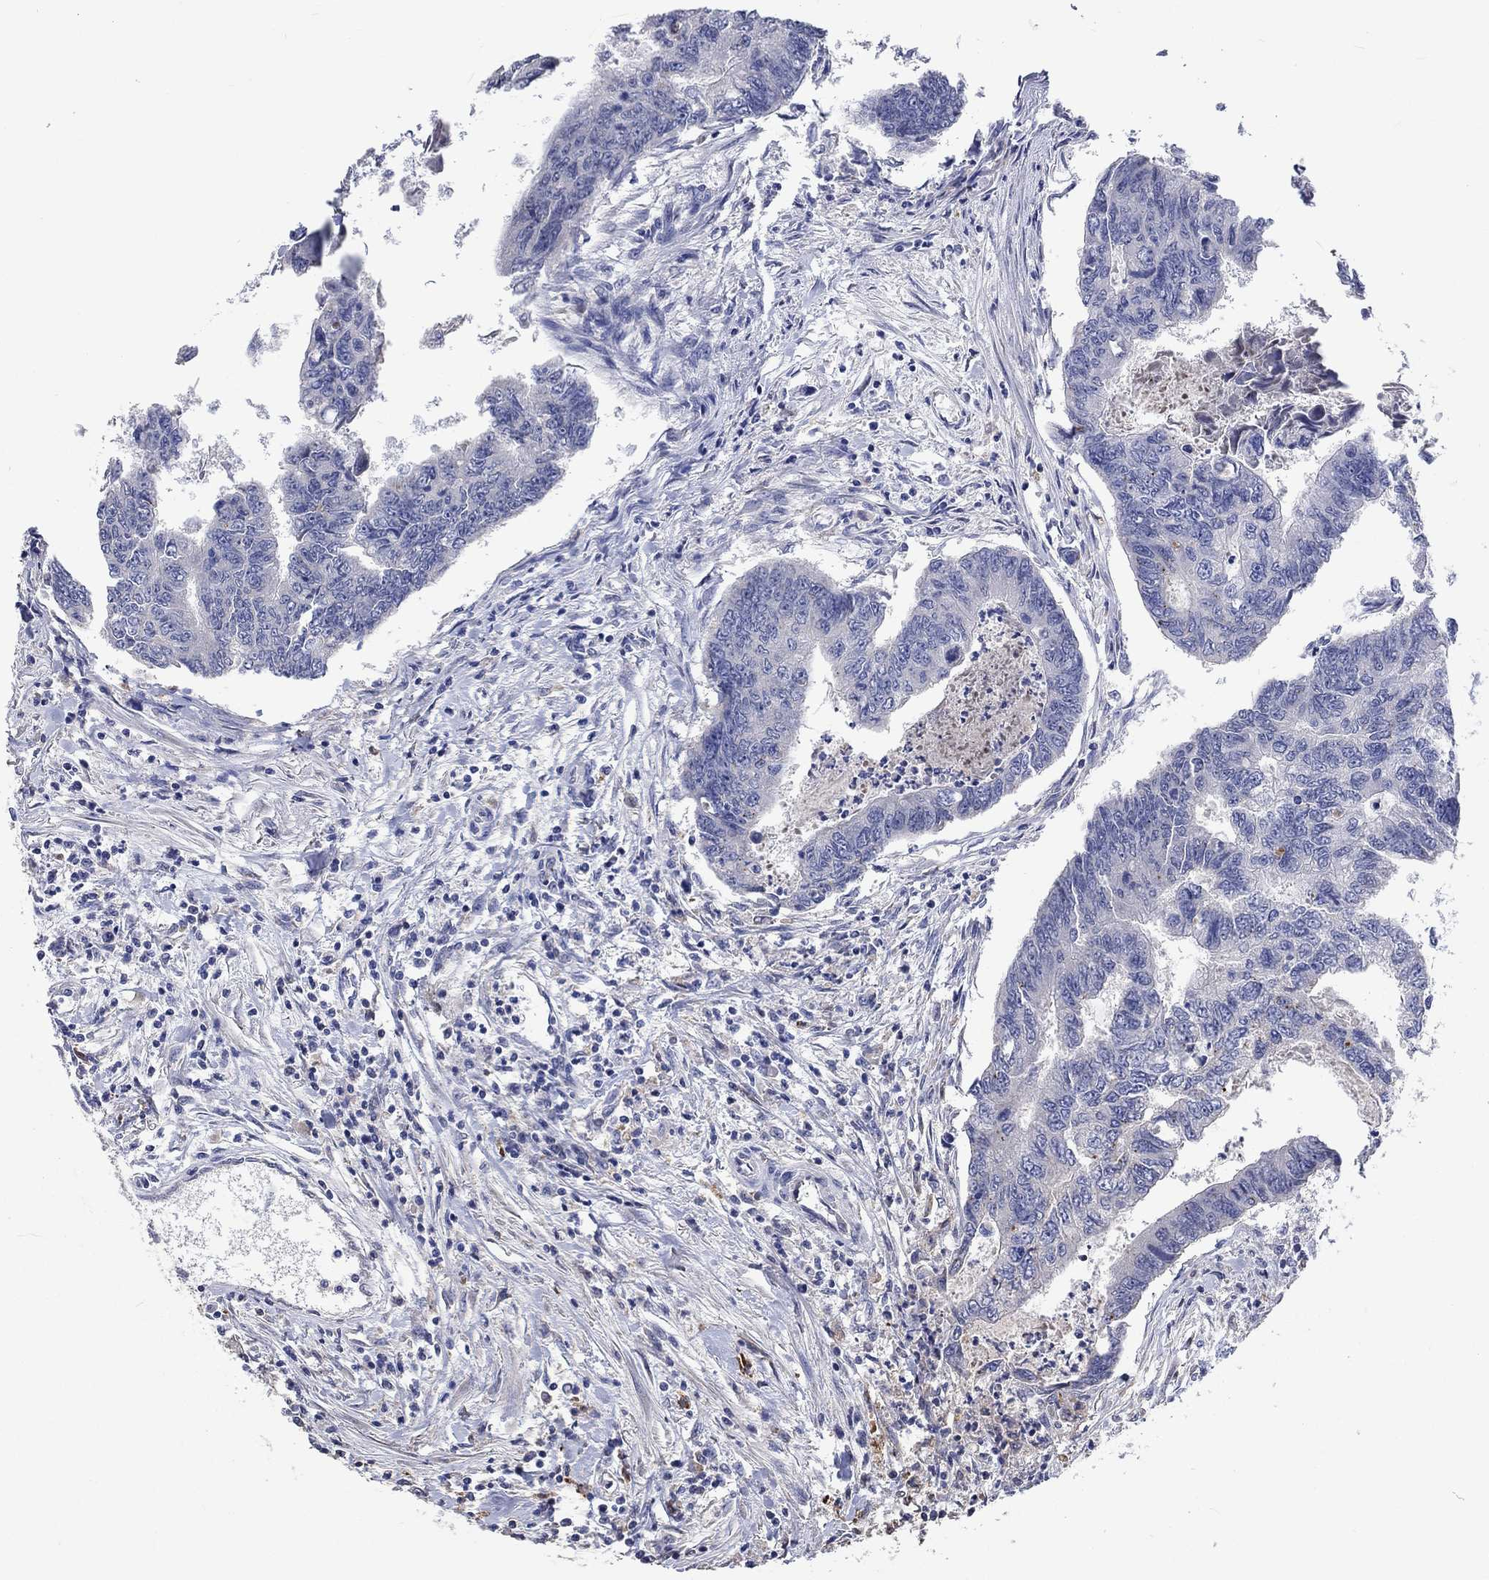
{"staining": {"intensity": "negative", "quantity": "none", "location": "none"}, "tissue": "colorectal cancer", "cell_type": "Tumor cells", "image_type": "cancer", "snomed": [{"axis": "morphology", "description": "Adenocarcinoma, NOS"}, {"axis": "topography", "description": "Colon"}], "caption": "The immunohistochemistry (IHC) photomicrograph has no significant expression in tumor cells of adenocarcinoma (colorectal) tissue. (DAB IHC with hematoxylin counter stain).", "gene": "CTSB", "patient": {"sex": "female", "age": 65}}